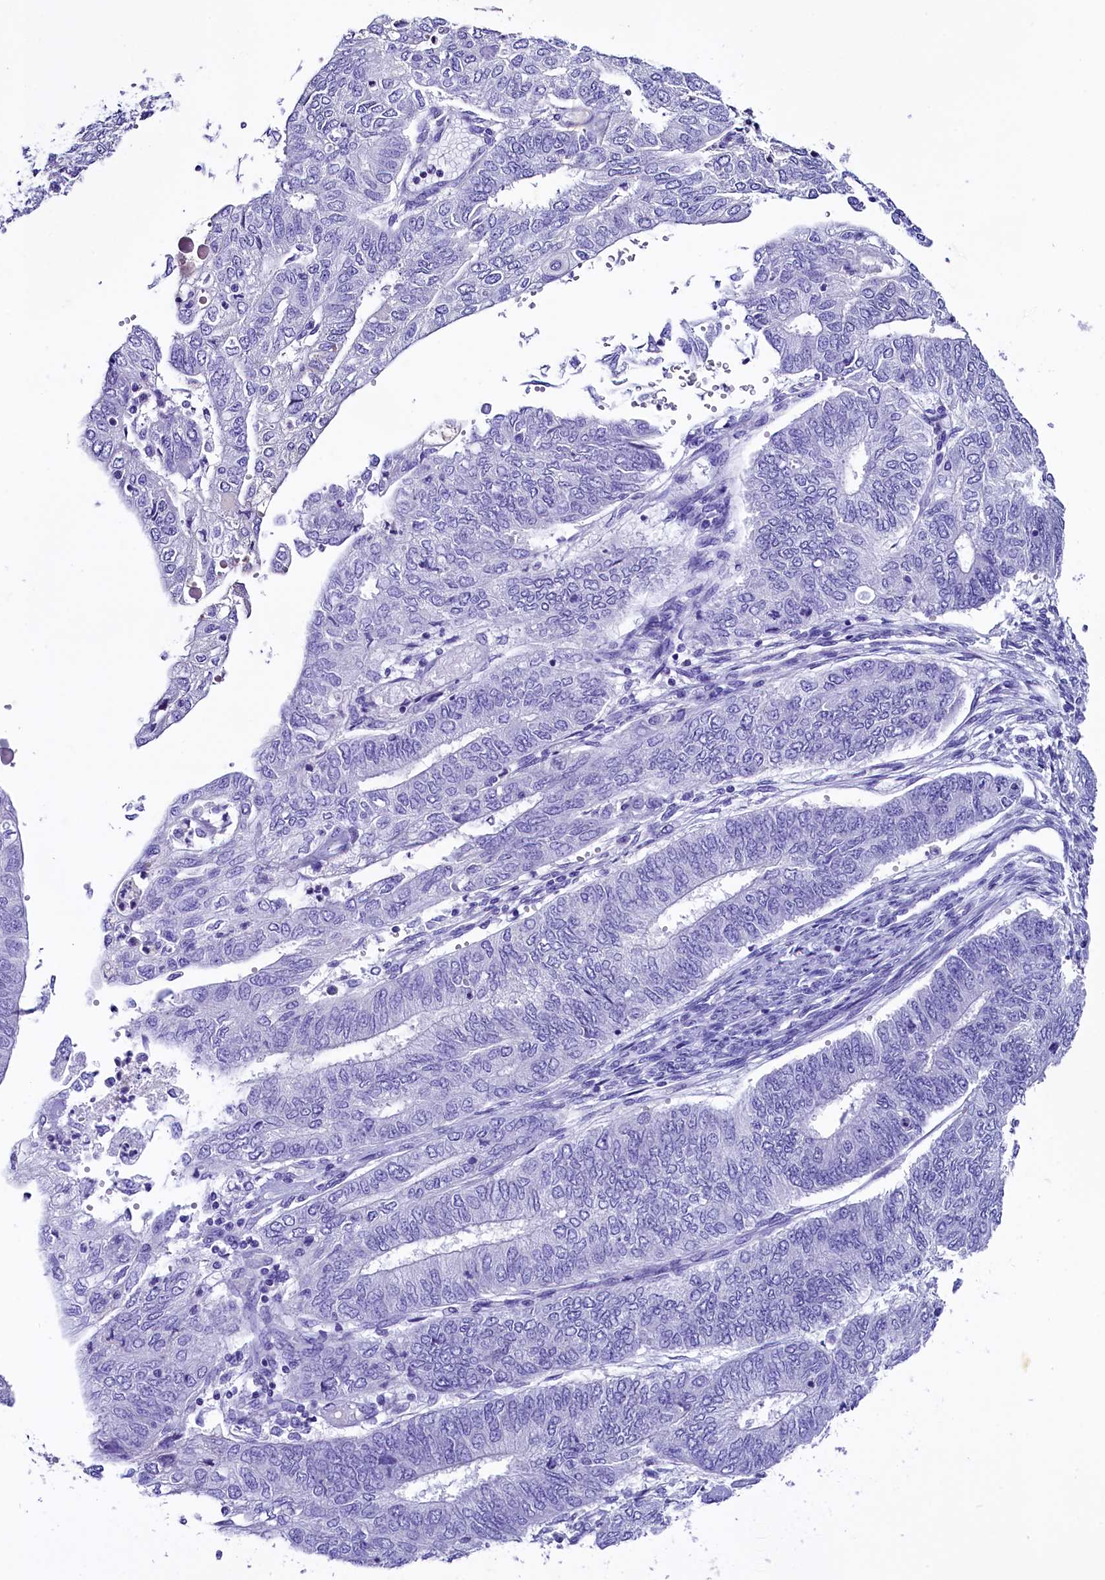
{"staining": {"intensity": "negative", "quantity": "none", "location": "none"}, "tissue": "endometrial cancer", "cell_type": "Tumor cells", "image_type": "cancer", "snomed": [{"axis": "morphology", "description": "Adenocarcinoma, NOS"}, {"axis": "topography", "description": "Endometrium"}], "caption": "An immunohistochemistry micrograph of endometrial cancer (adenocarcinoma) is shown. There is no staining in tumor cells of endometrial cancer (adenocarcinoma). (Immunohistochemistry, brightfield microscopy, high magnification).", "gene": "SKIDA1", "patient": {"sex": "female", "age": 68}}